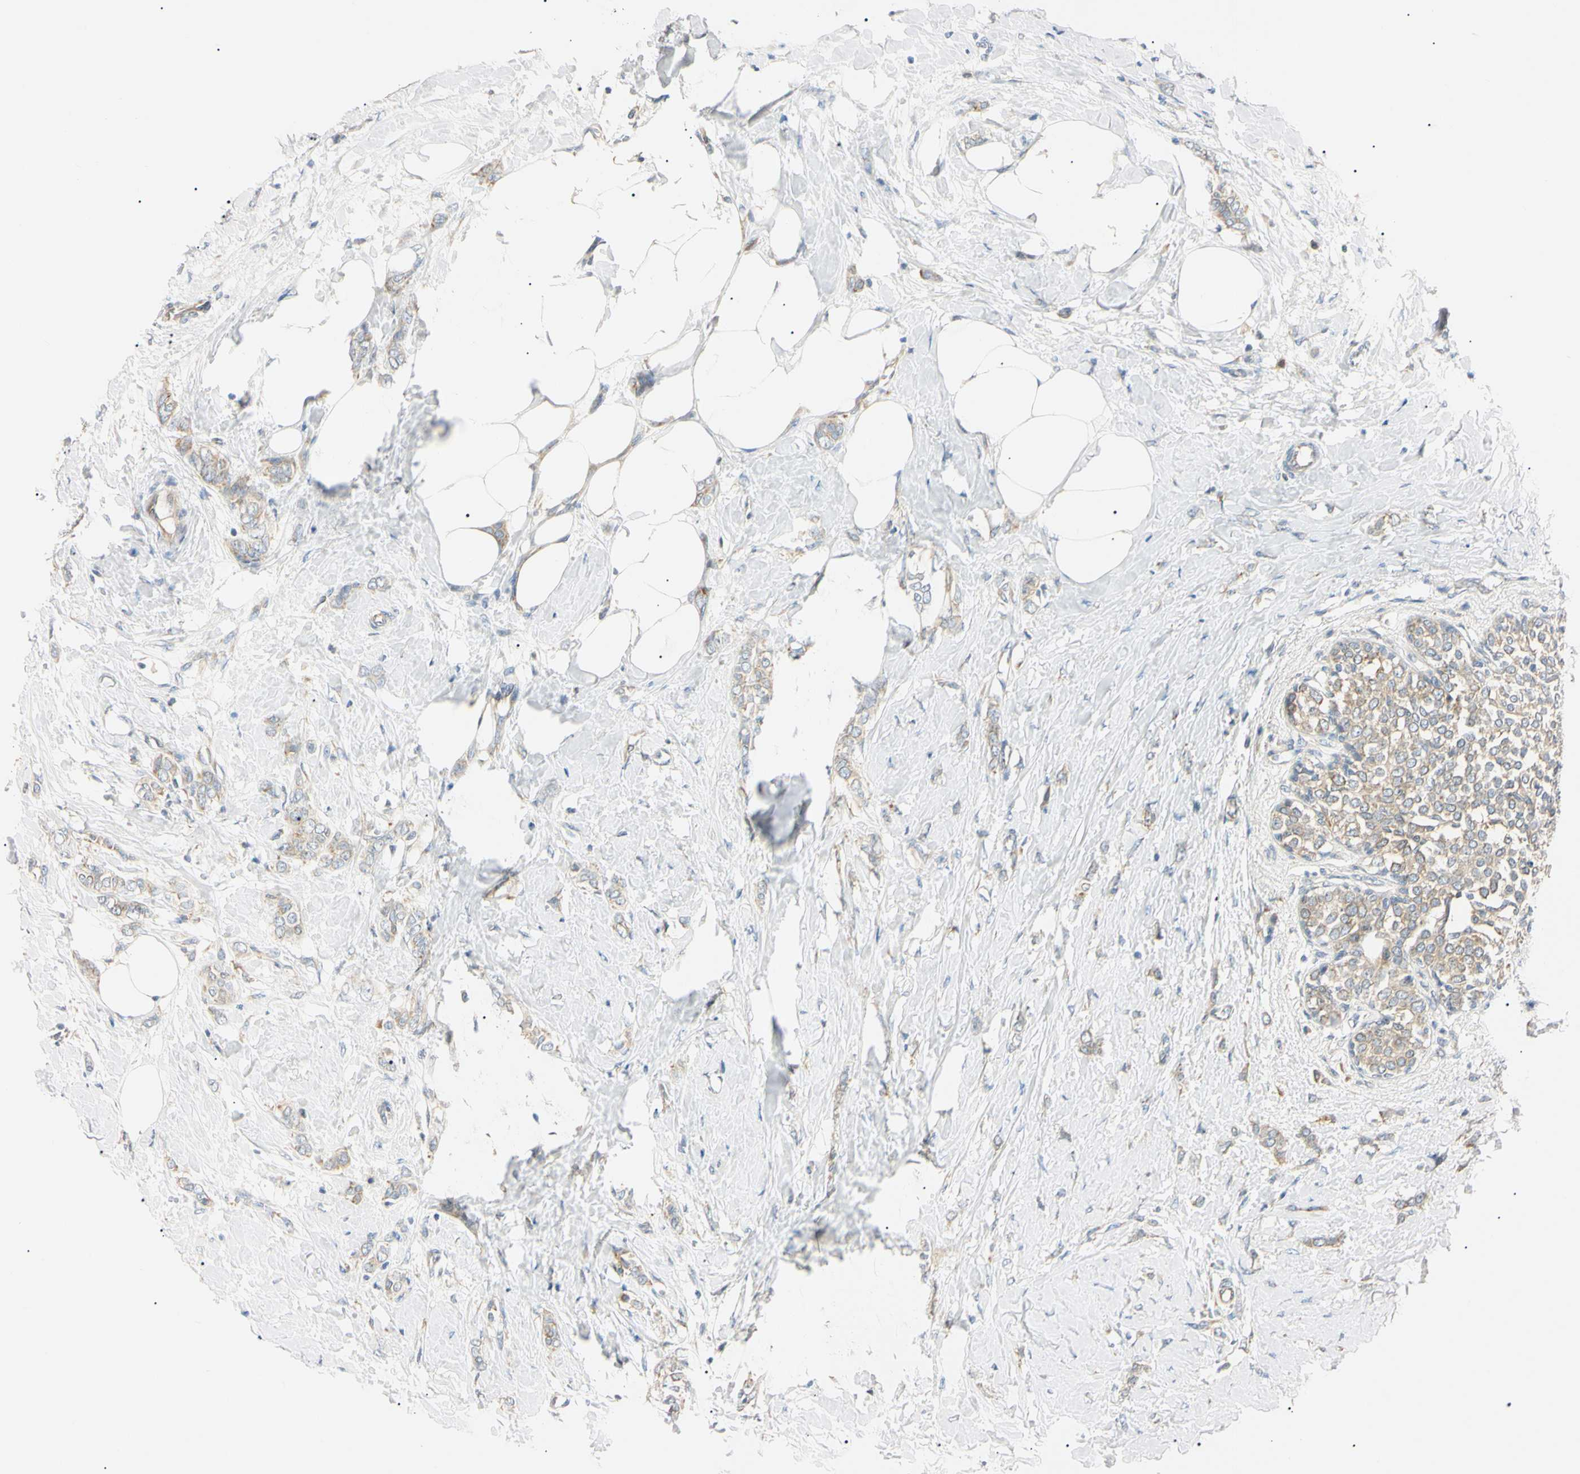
{"staining": {"intensity": "weak", "quantity": ">75%", "location": "cytoplasmic/membranous"}, "tissue": "breast cancer", "cell_type": "Tumor cells", "image_type": "cancer", "snomed": [{"axis": "morphology", "description": "Lobular carcinoma, in situ"}, {"axis": "morphology", "description": "Lobular carcinoma"}, {"axis": "topography", "description": "Breast"}], "caption": "Breast cancer stained with a brown dye demonstrates weak cytoplasmic/membranous positive positivity in about >75% of tumor cells.", "gene": "DNAJB12", "patient": {"sex": "female", "age": 41}}